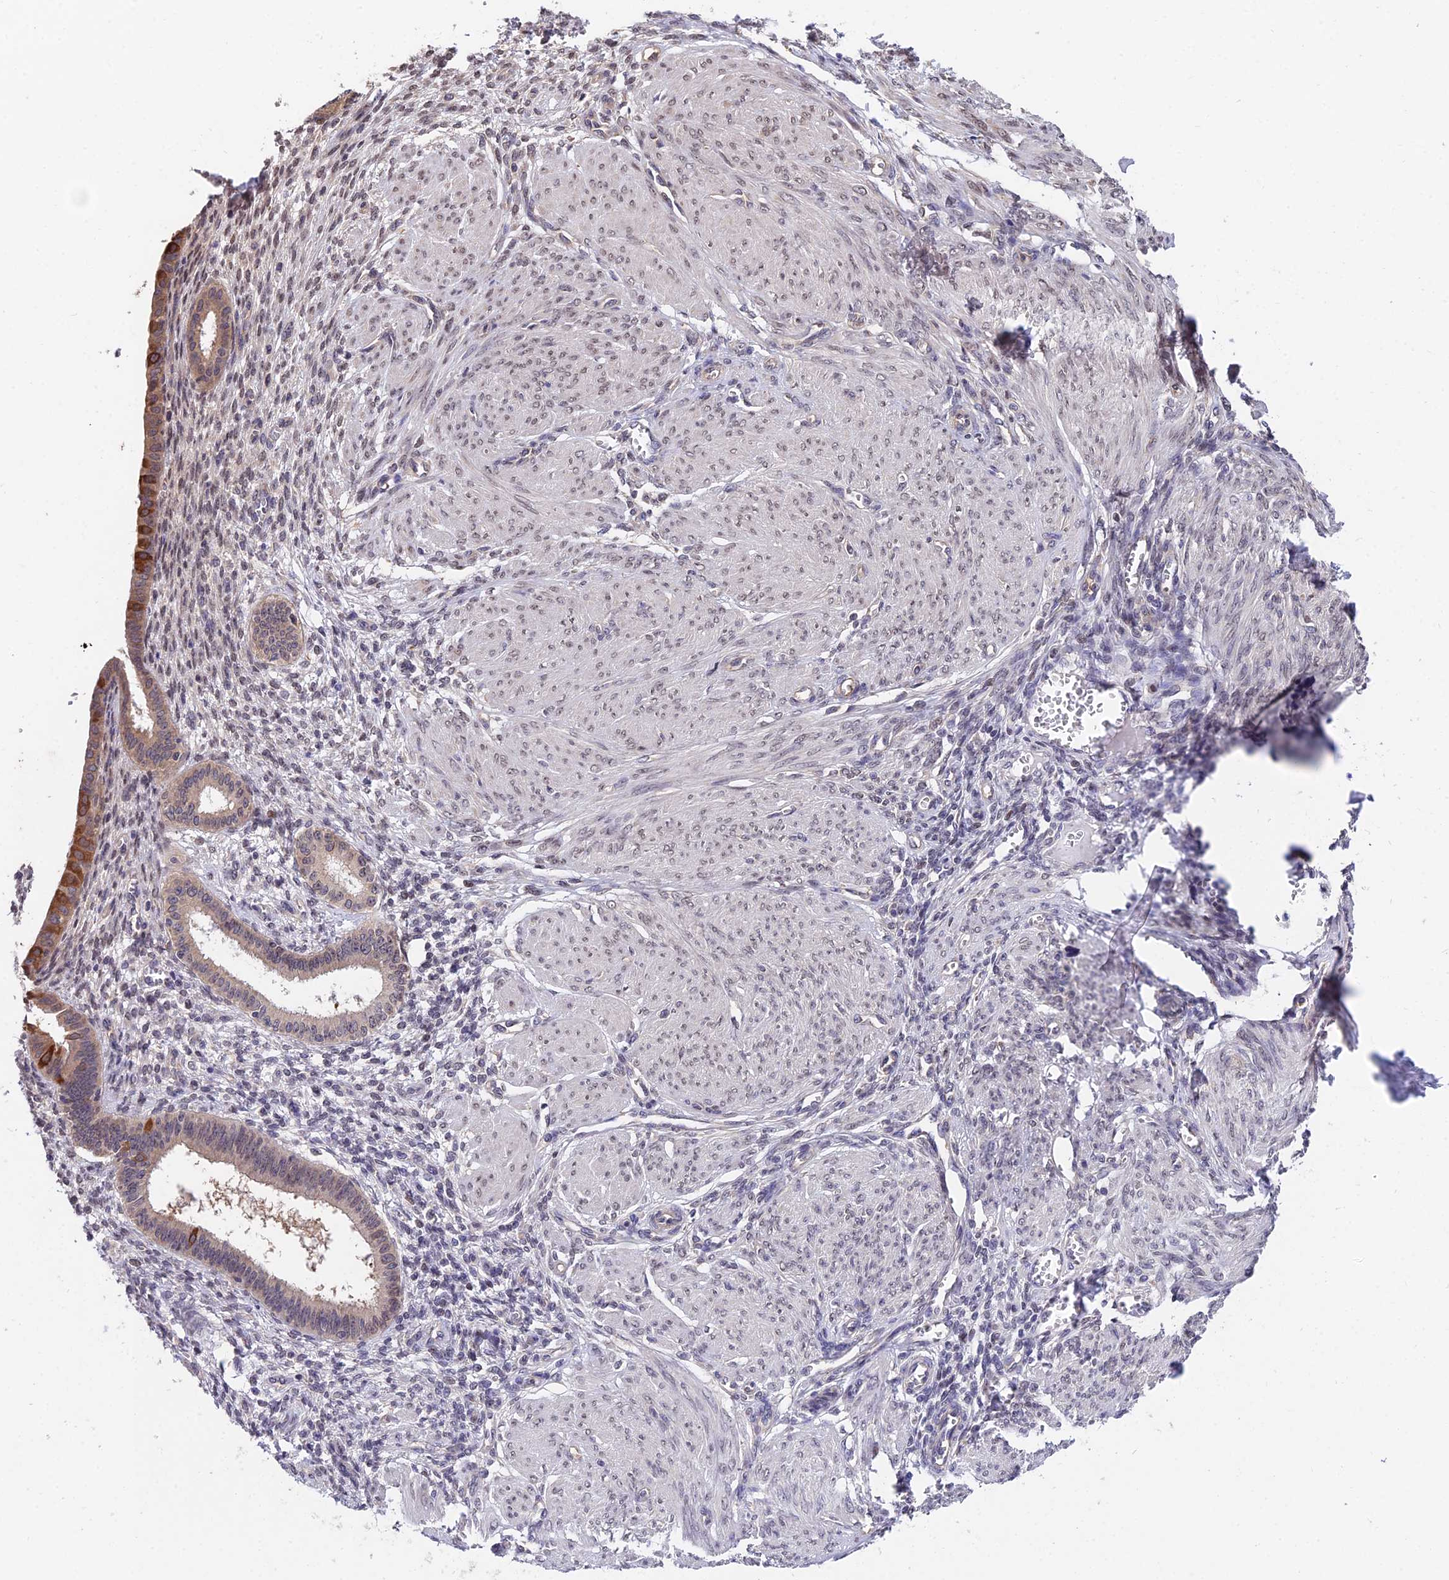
{"staining": {"intensity": "negative", "quantity": "none", "location": "none"}, "tissue": "endometrium", "cell_type": "Cells in endometrial stroma", "image_type": "normal", "snomed": [{"axis": "morphology", "description": "Normal tissue, NOS"}, {"axis": "topography", "description": "Endometrium"}], "caption": "Protein analysis of benign endometrium displays no significant positivity in cells in endometrial stroma.", "gene": "INPP4A", "patient": {"sex": "female", "age": 72}}